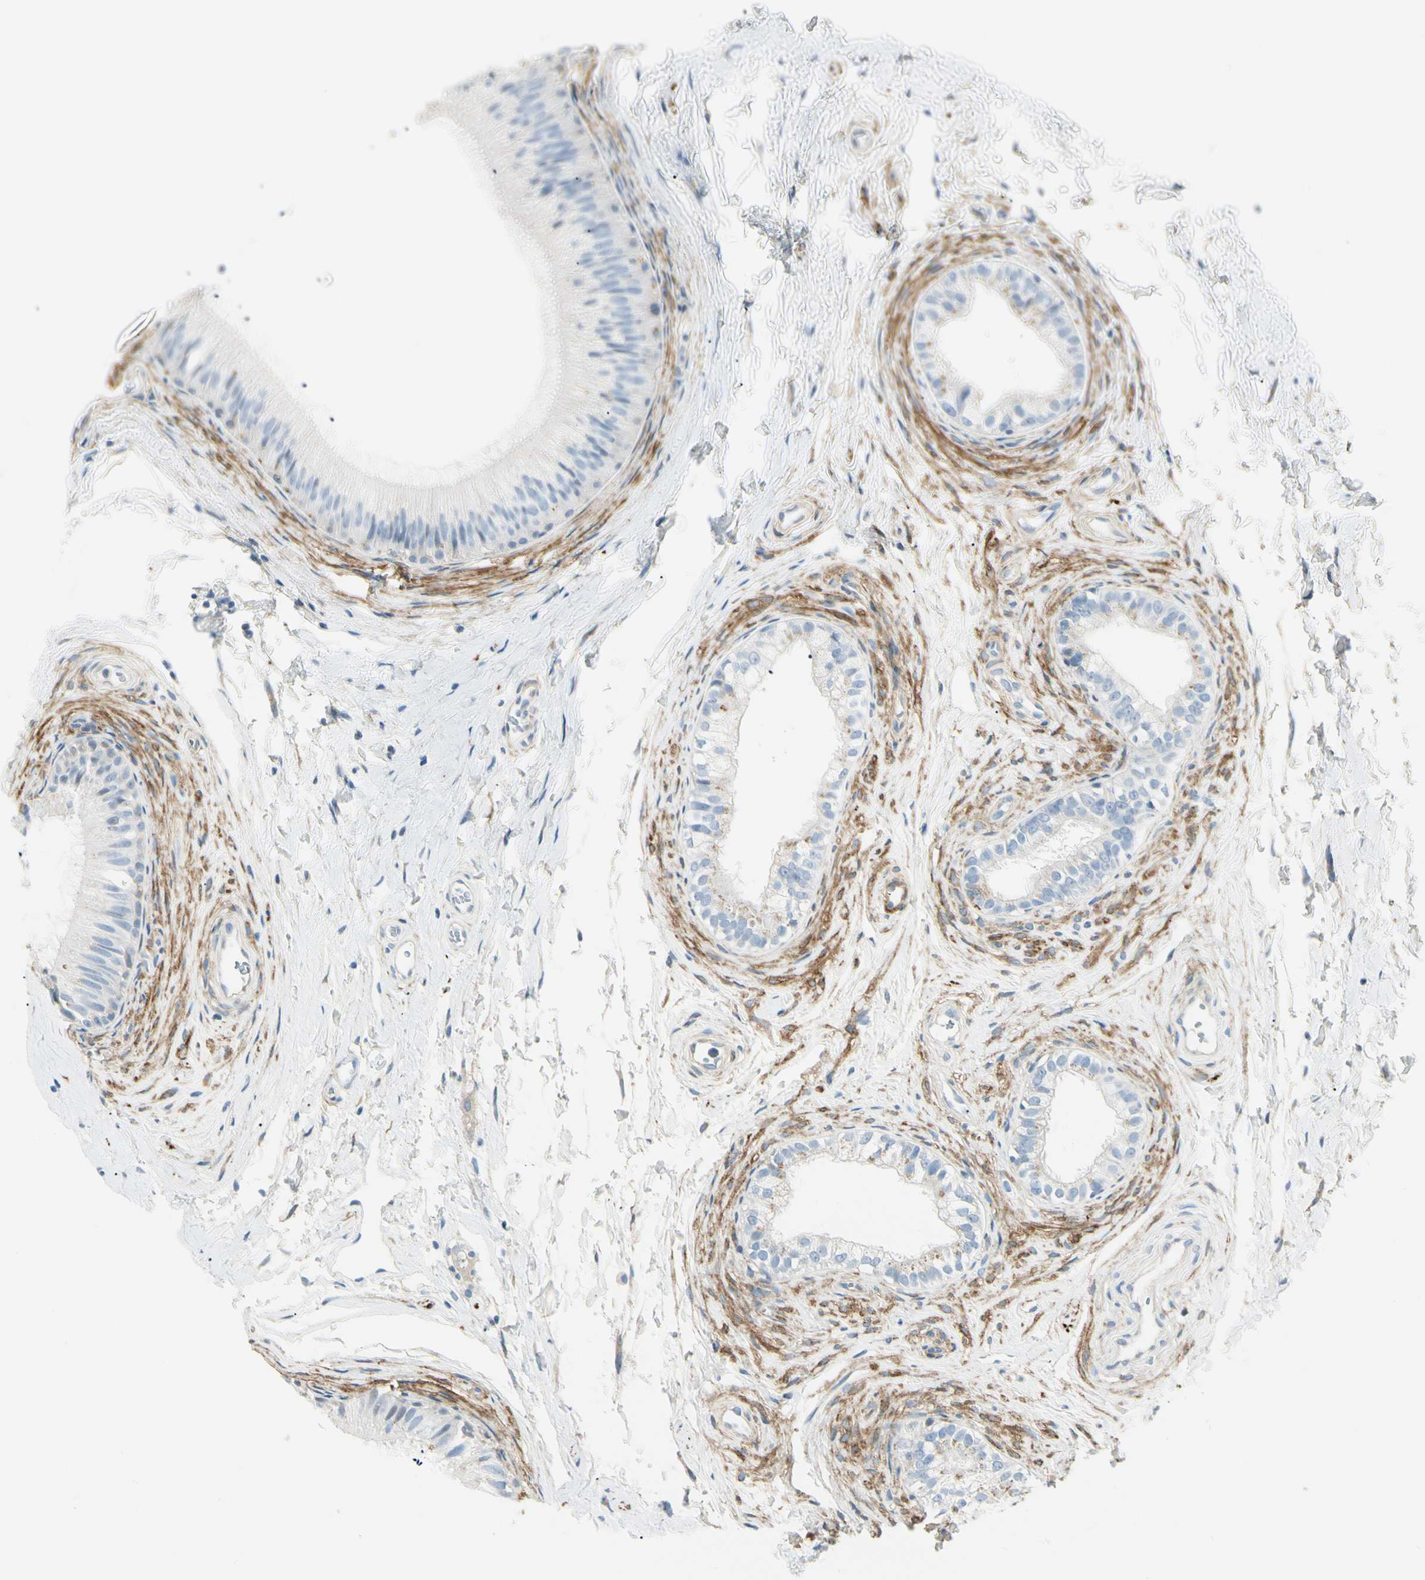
{"staining": {"intensity": "moderate", "quantity": "<25%", "location": "cytoplasmic/membranous"}, "tissue": "epididymis", "cell_type": "Glandular cells", "image_type": "normal", "snomed": [{"axis": "morphology", "description": "Normal tissue, NOS"}, {"axis": "topography", "description": "Epididymis"}], "caption": "About <25% of glandular cells in unremarkable human epididymis exhibit moderate cytoplasmic/membranous protein positivity as visualized by brown immunohistochemical staining.", "gene": "AMPH", "patient": {"sex": "male", "age": 56}}